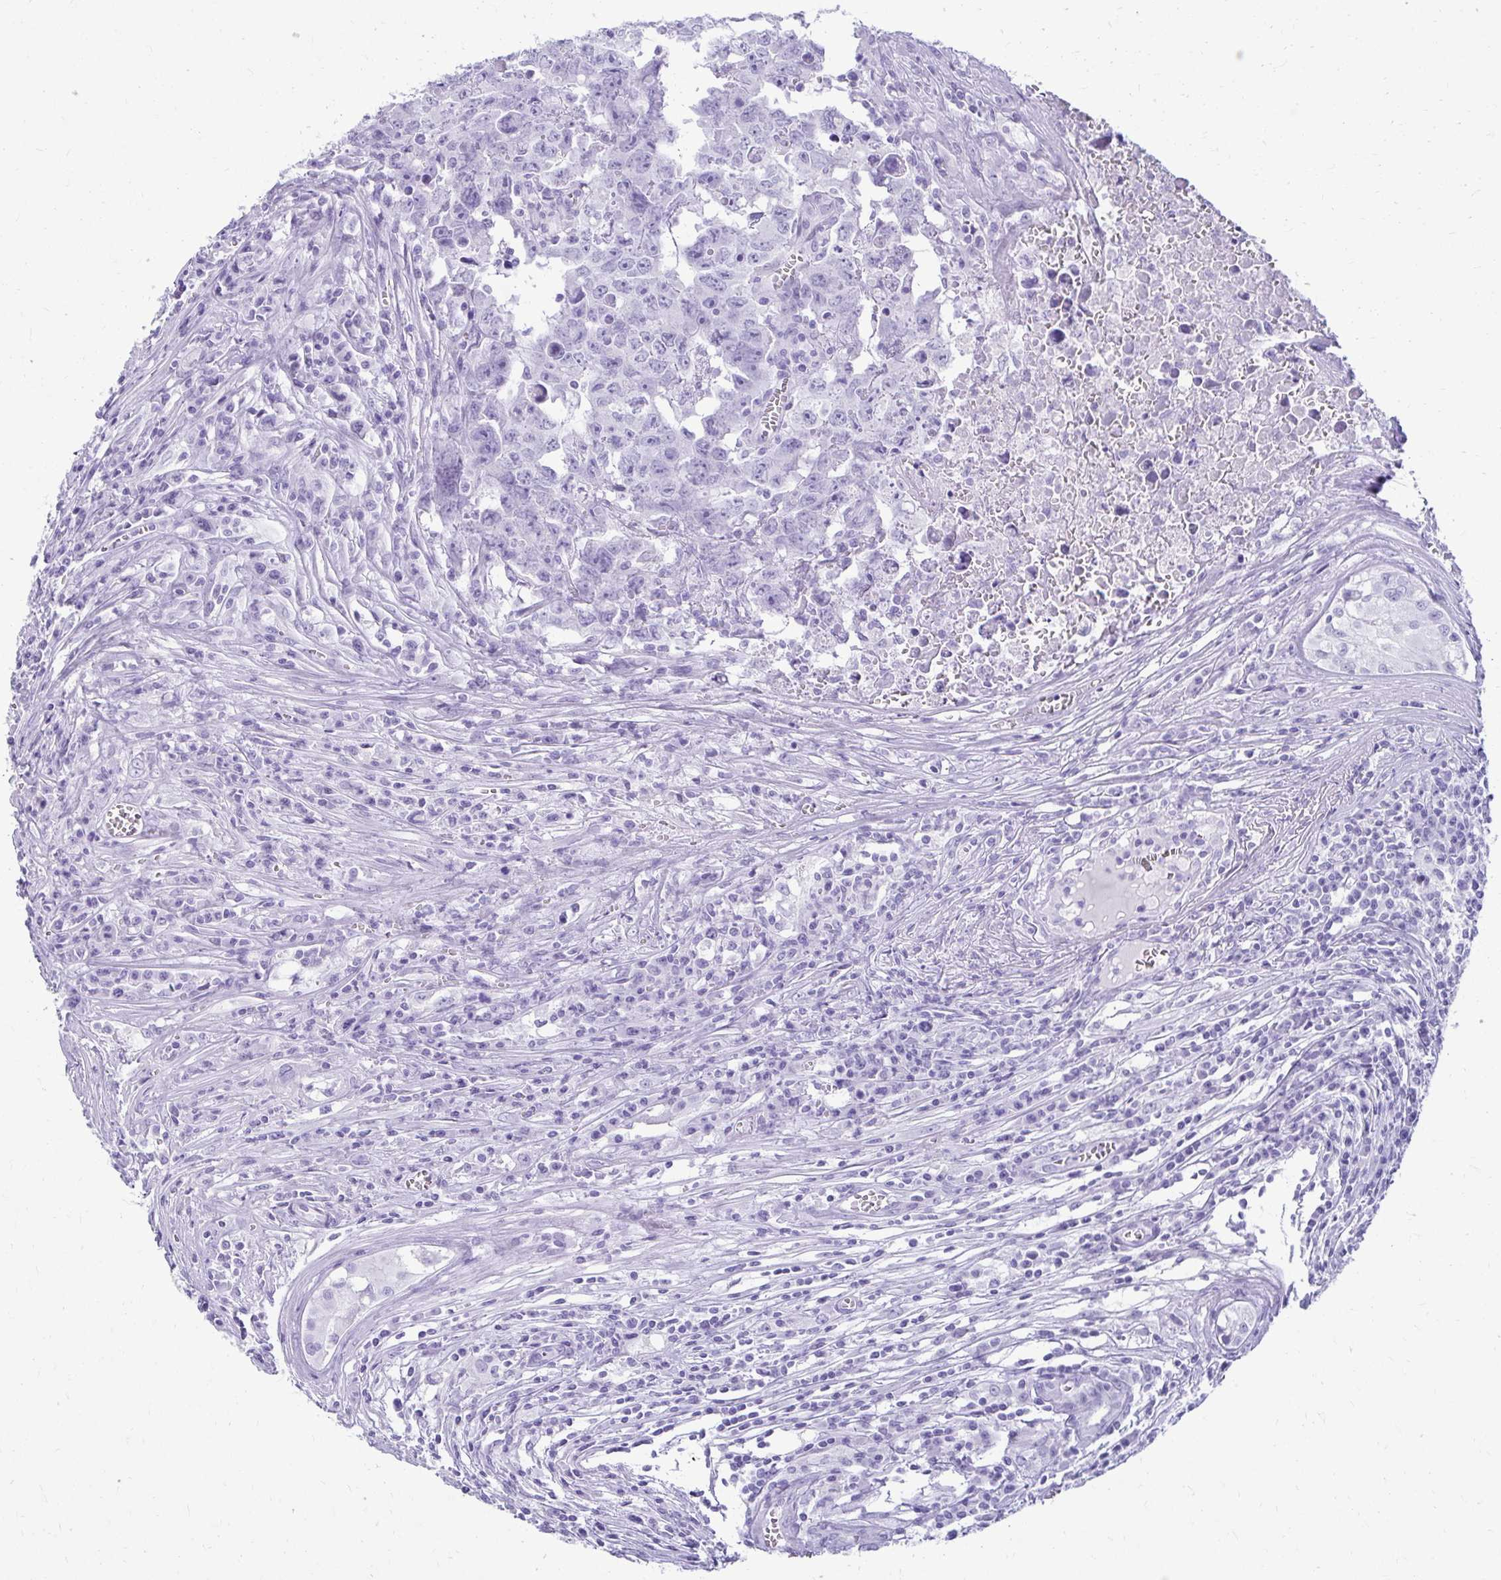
{"staining": {"intensity": "negative", "quantity": "none", "location": "none"}, "tissue": "testis cancer", "cell_type": "Tumor cells", "image_type": "cancer", "snomed": [{"axis": "morphology", "description": "Carcinoma, Embryonal, NOS"}, {"axis": "topography", "description": "Testis"}], "caption": "A histopathology image of embryonal carcinoma (testis) stained for a protein displays no brown staining in tumor cells.", "gene": "ATP4B", "patient": {"sex": "male", "age": 22}}